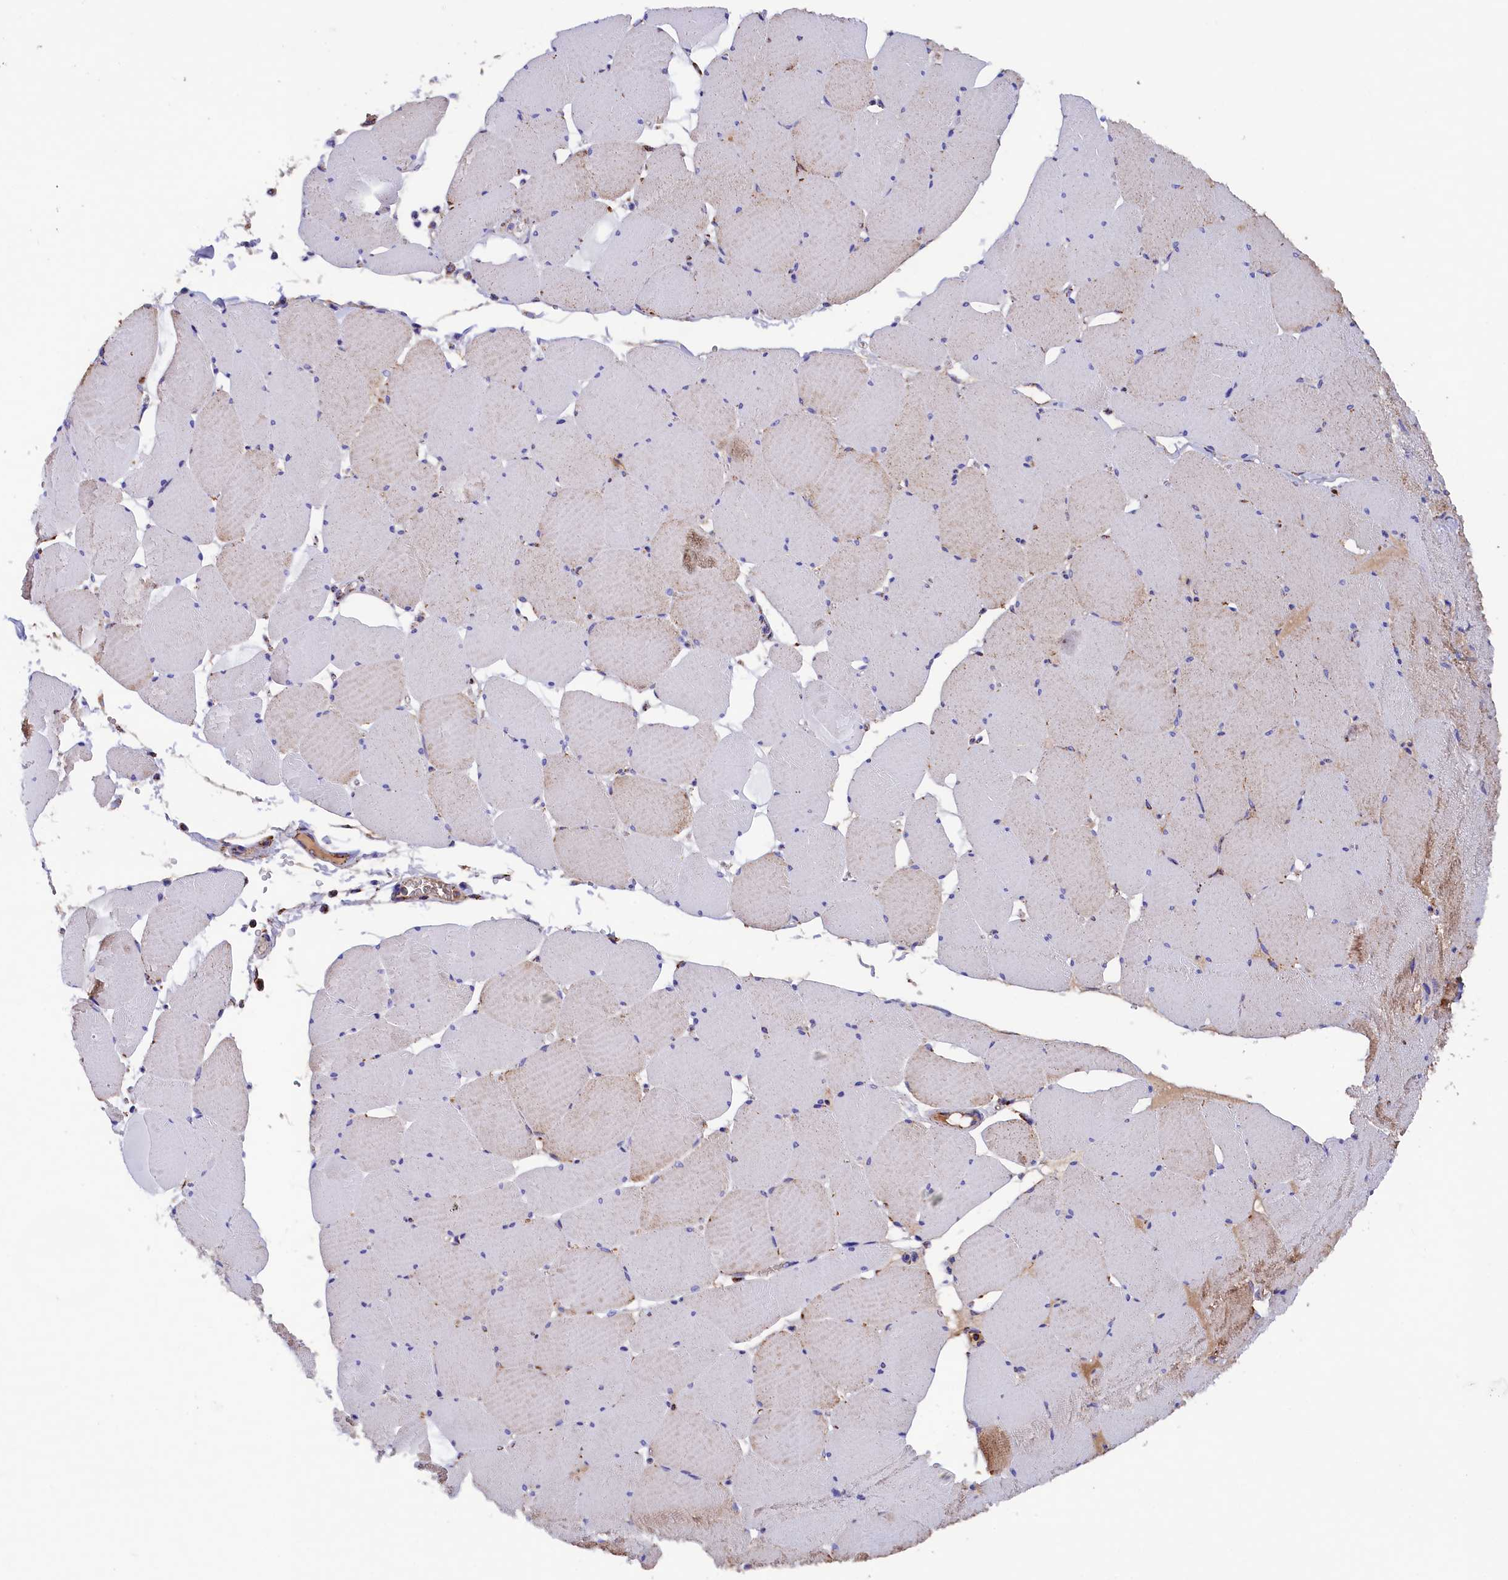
{"staining": {"intensity": "moderate", "quantity": "<25%", "location": "cytoplasmic/membranous"}, "tissue": "skeletal muscle", "cell_type": "Myocytes", "image_type": "normal", "snomed": [{"axis": "morphology", "description": "Normal tissue, NOS"}, {"axis": "topography", "description": "Skeletal muscle"}, {"axis": "topography", "description": "Head-Neck"}], "caption": "A low amount of moderate cytoplasmic/membranous staining is identified in approximately <25% of myocytes in unremarkable skeletal muscle.", "gene": "SLC39A3", "patient": {"sex": "male", "age": 66}}